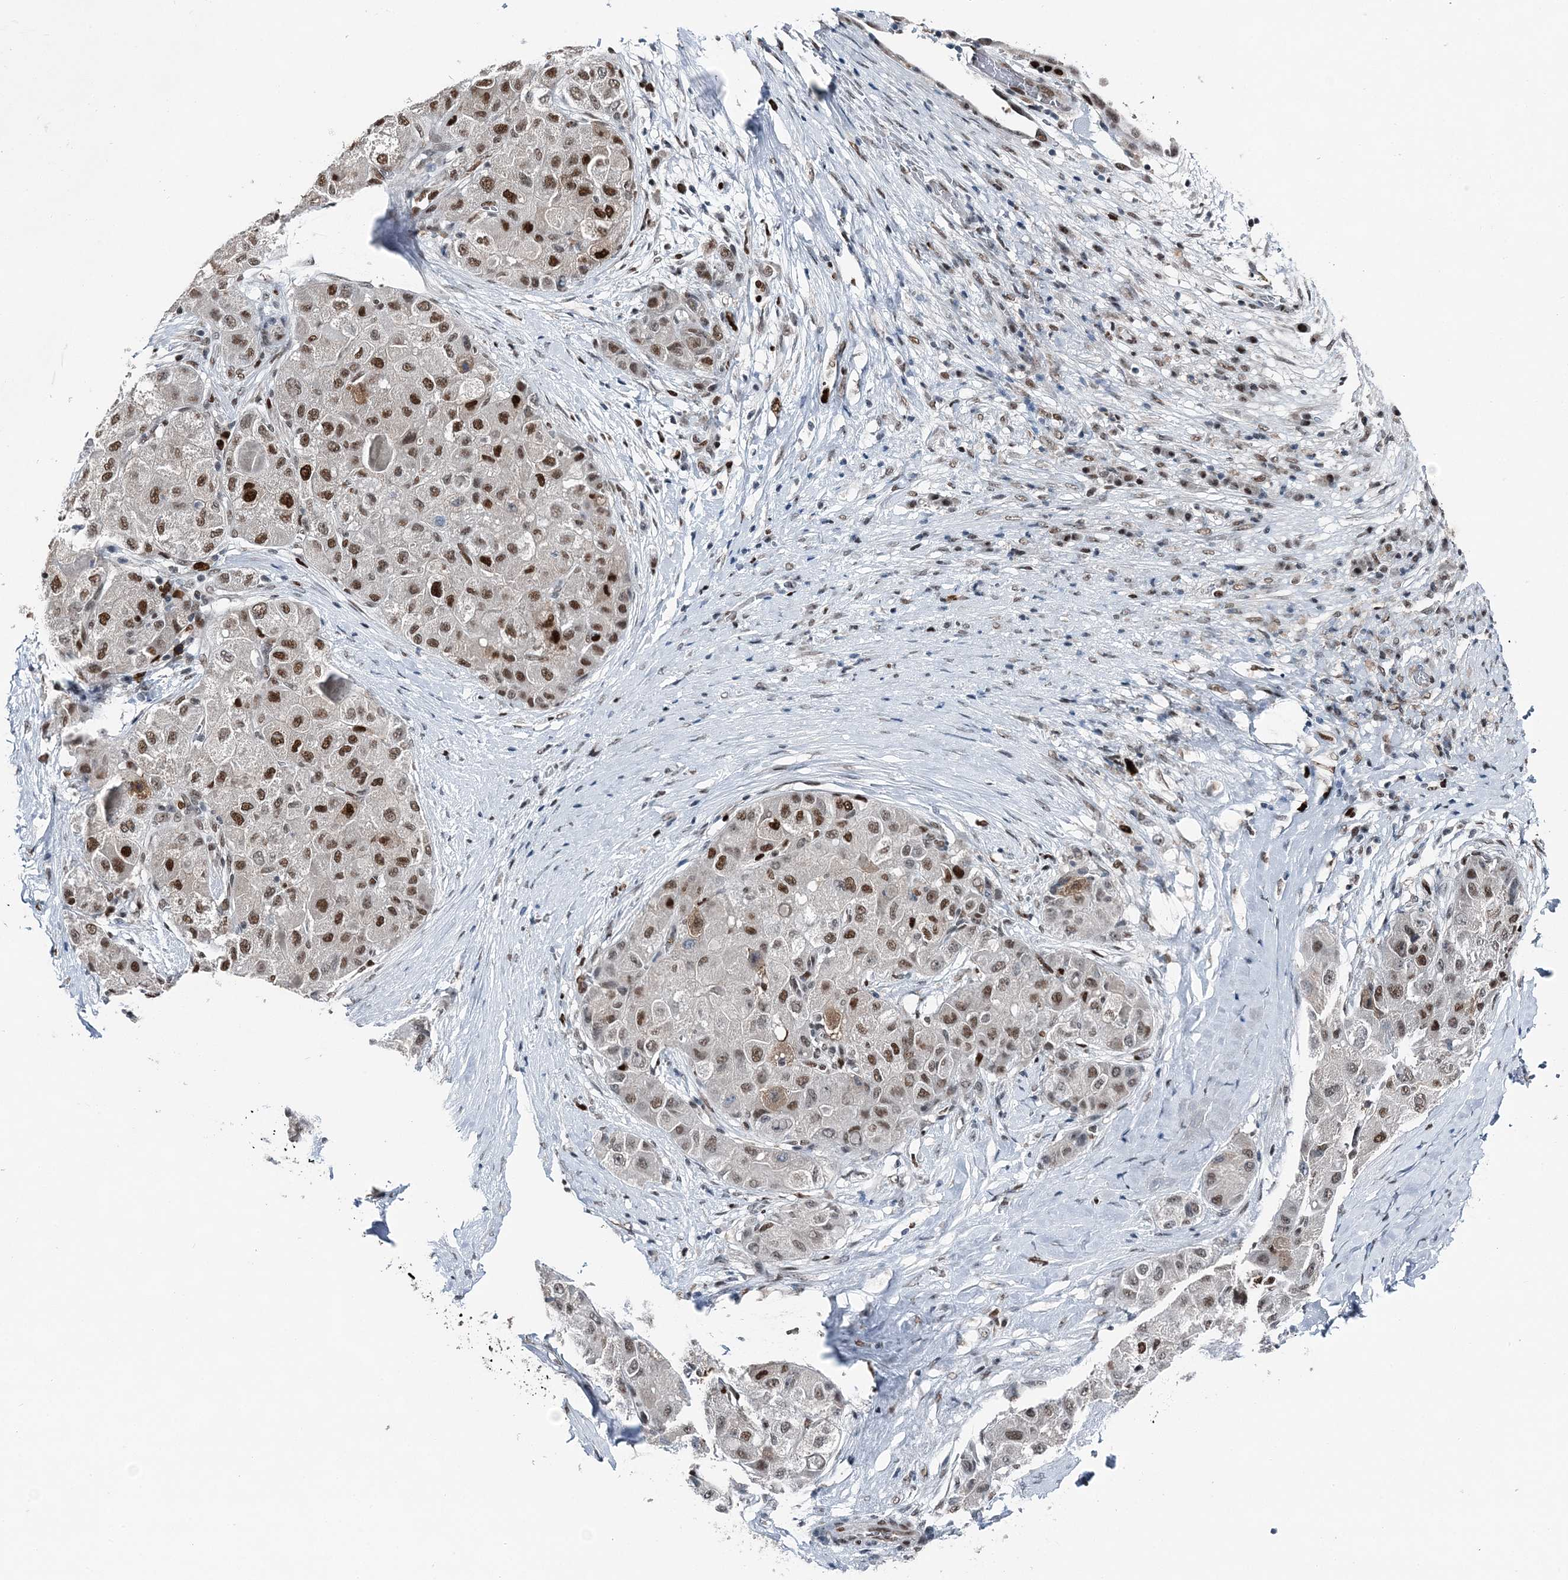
{"staining": {"intensity": "moderate", "quantity": ">75%", "location": "nuclear"}, "tissue": "liver cancer", "cell_type": "Tumor cells", "image_type": "cancer", "snomed": [{"axis": "morphology", "description": "Carcinoma, Hepatocellular, NOS"}, {"axis": "topography", "description": "Liver"}], "caption": "A high-resolution photomicrograph shows immunohistochemistry staining of liver cancer, which displays moderate nuclear positivity in approximately >75% of tumor cells.", "gene": "HAT1", "patient": {"sex": "male", "age": 80}}